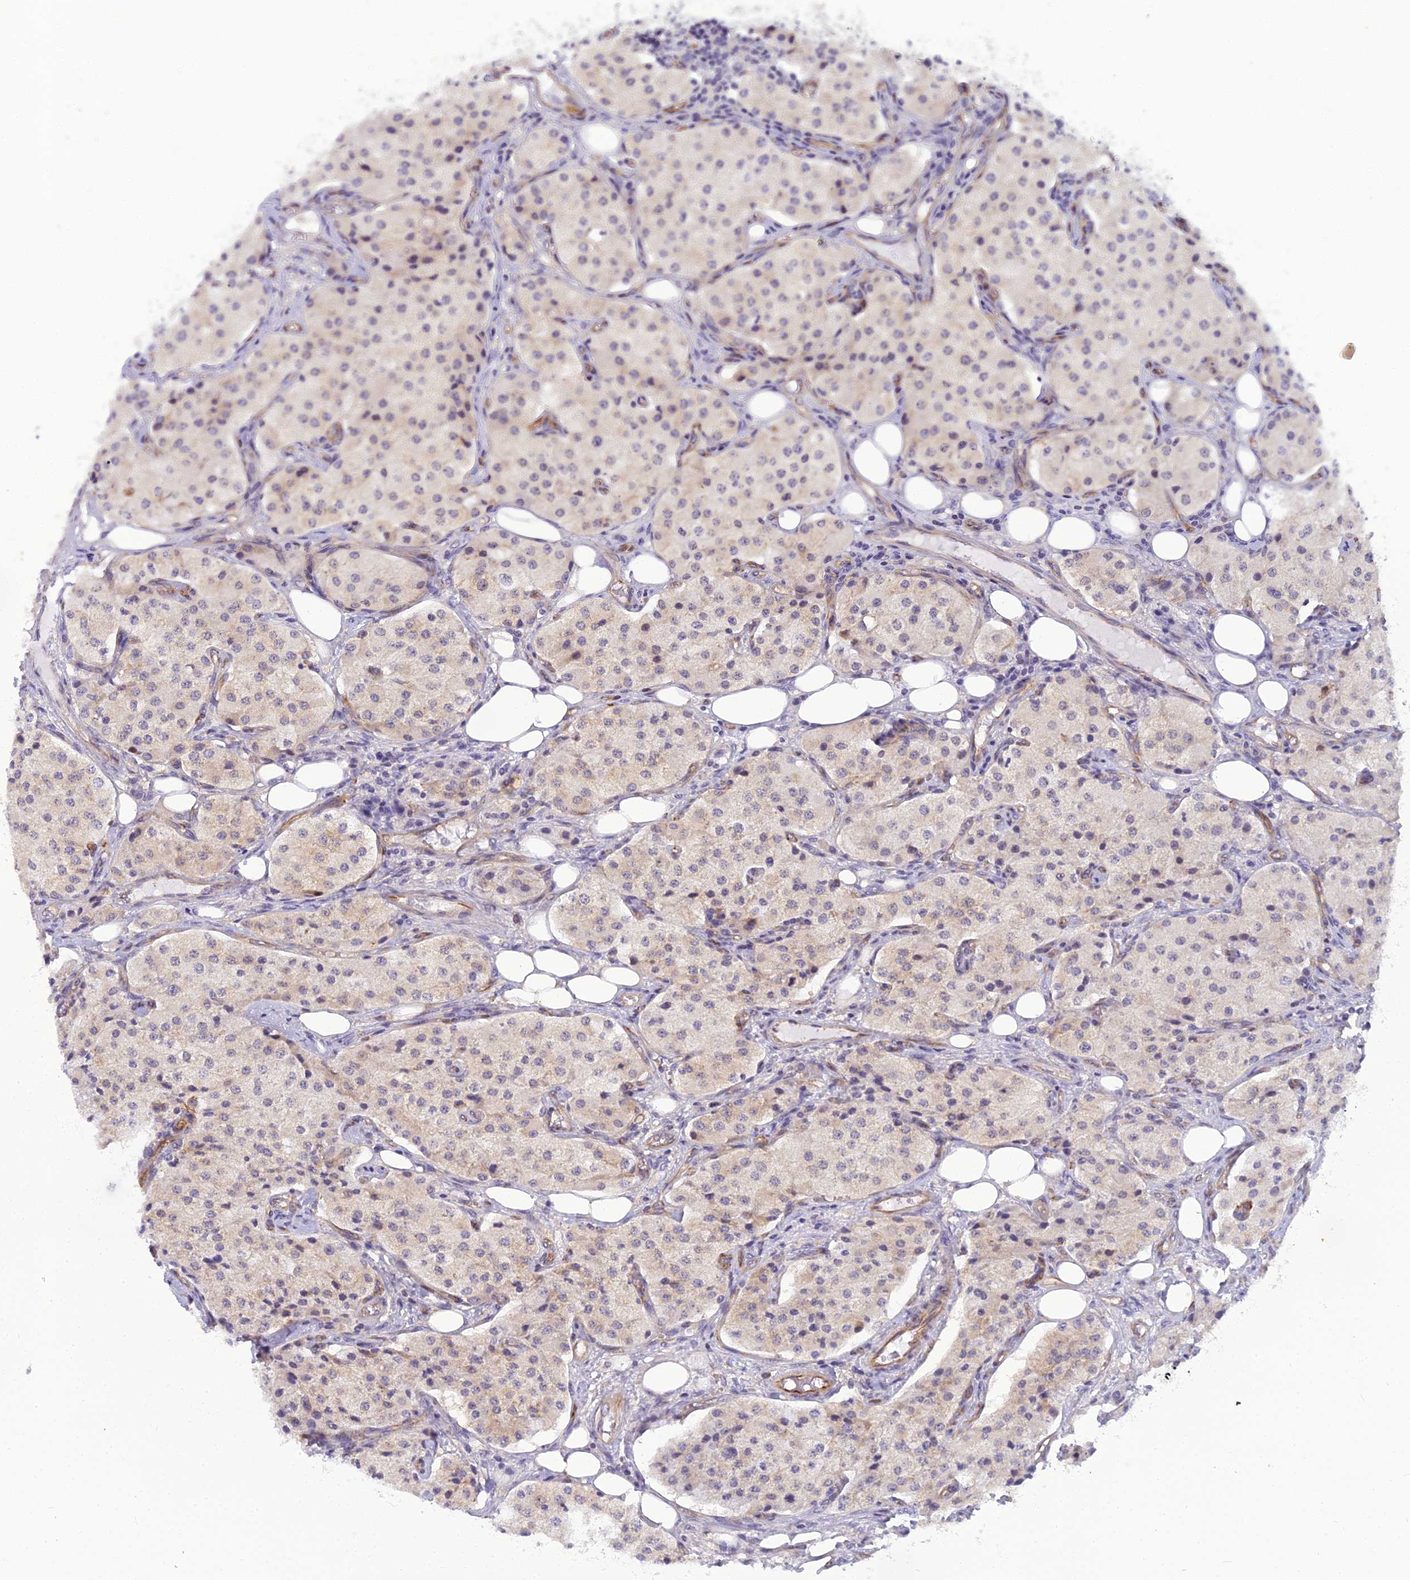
{"staining": {"intensity": "weak", "quantity": "25%-75%", "location": "cytoplasmic/membranous"}, "tissue": "carcinoid", "cell_type": "Tumor cells", "image_type": "cancer", "snomed": [{"axis": "morphology", "description": "Carcinoid, malignant, NOS"}, {"axis": "topography", "description": "Colon"}], "caption": "There is low levels of weak cytoplasmic/membranous expression in tumor cells of malignant carcinoid, as demonstrated by immunohistochemical staining (brown color).", "gene": "RGL3", "patient": {"sex": "female", "age": 52}}